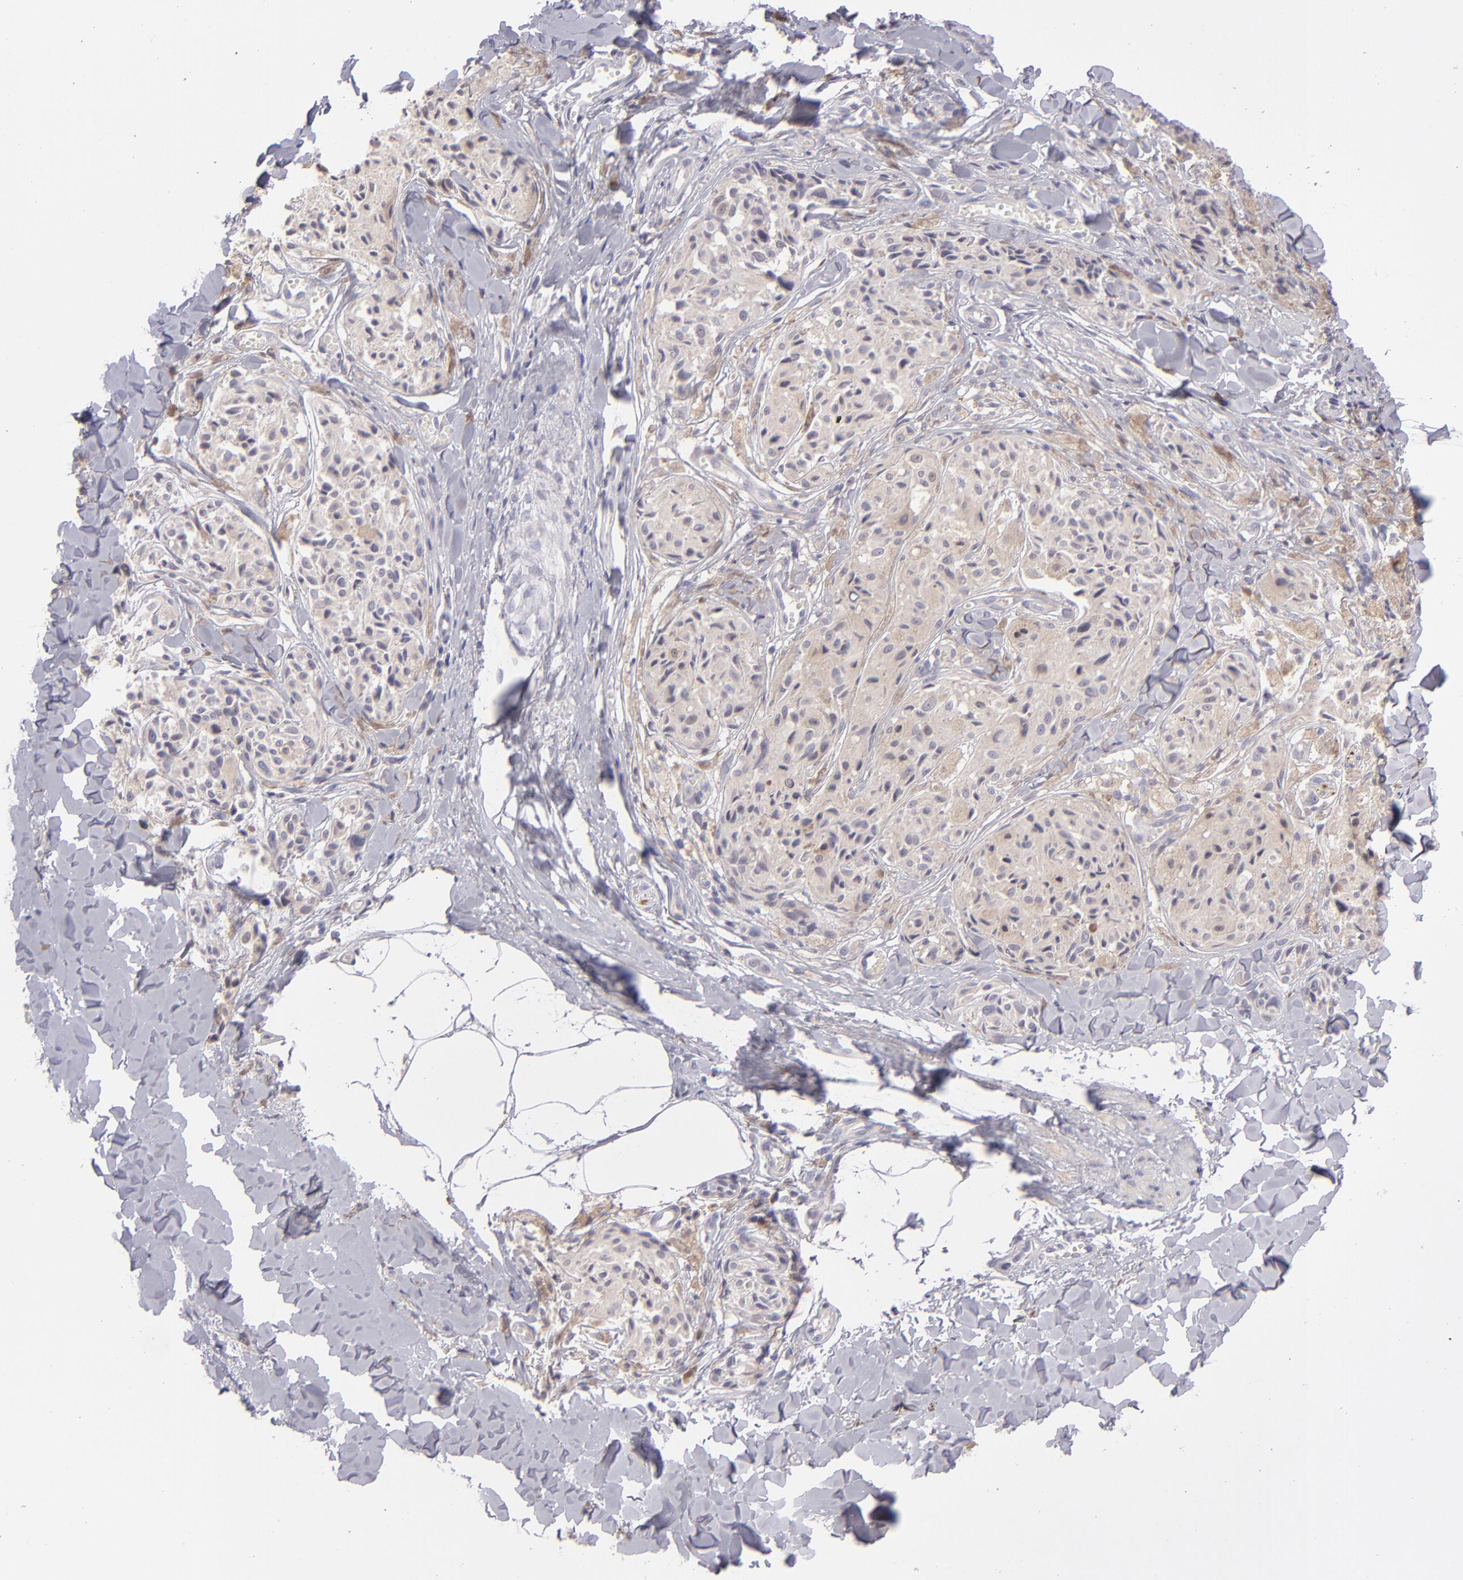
{"staining": {"intensity": "weak", "quantity": ">75%", "location": "cytoplasmic/membranous"}, "tissue": "melanoma", "cell_type": "Tumor cells", "image_type": "cancer", "snomed": [{"axis": "morphology", "description": "Malignant melanoma, Metastatic site"}, {"axis": "topography", "description": "Skin"}], "caption": "This is an image of immunohistochemistry staining of malignant melanoma (metastatic site), which shows weak staining in the cytoplasmic/membranous of tumor cells.", "gene": "TRAF3", "patient": {"sex": "female", "age": 66}}